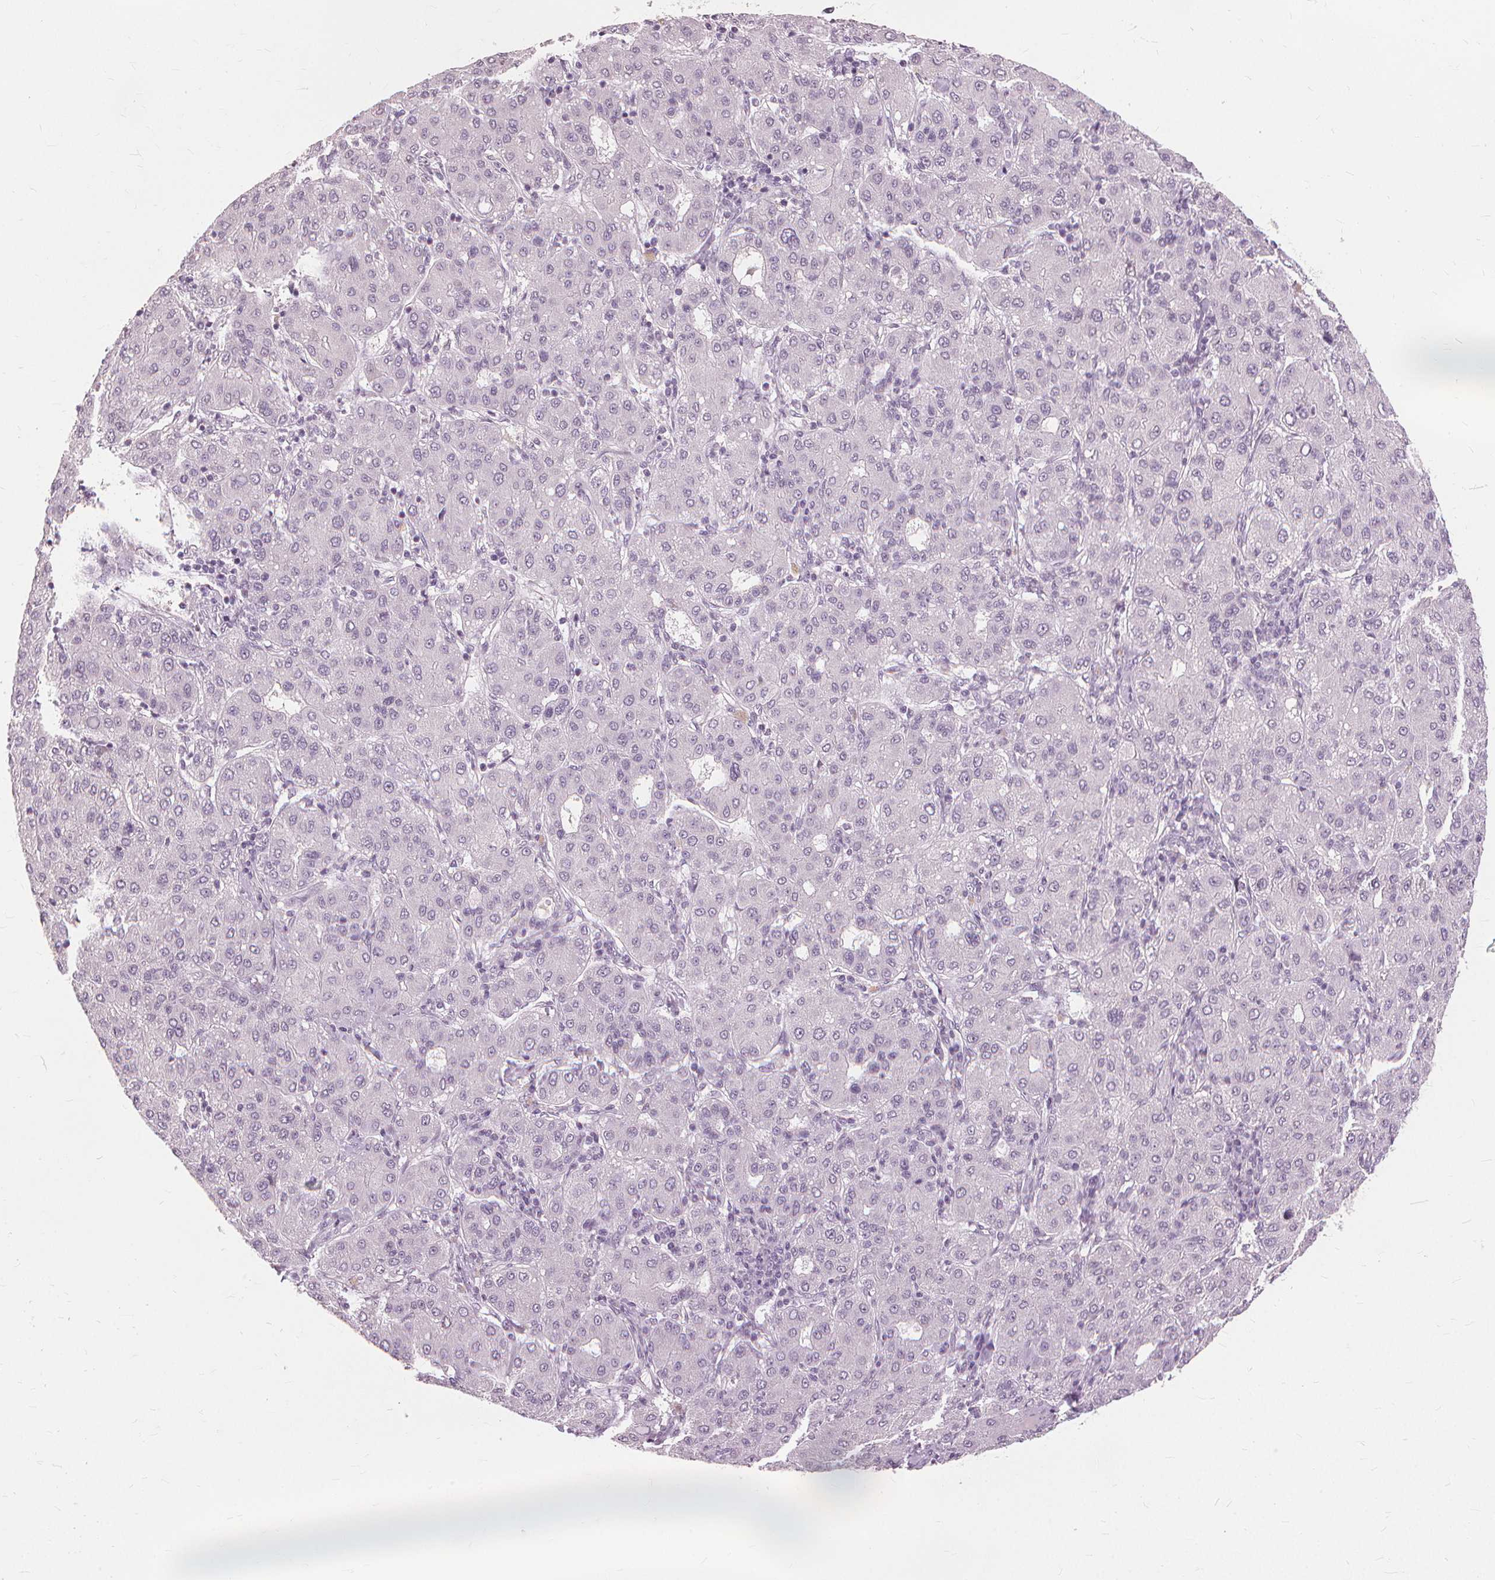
{"staining": {"intensity": "negative", "quantity": "none", "location": "none"}, "tissue": "liver cancer", "cell_type": "Tumor cells", "image_type": "cancer", "snomed": [{"axis": "morphology", "description": "Carcinoma, Hepatocellular, NOS"}, {"axis": "topography", "description": "Liver"}], "caption": "IHC micrograph of neoplastic tissue: liver hepatocellular carcinoma stained with DAB shows no significant protein staining in tumor cells. (DAB (3,3'-diaminobenzidine) immunohistochemistry (IHC), high magnification).", "gene": "SFTPD", "patient": {"sex": "male", "age": 65}}